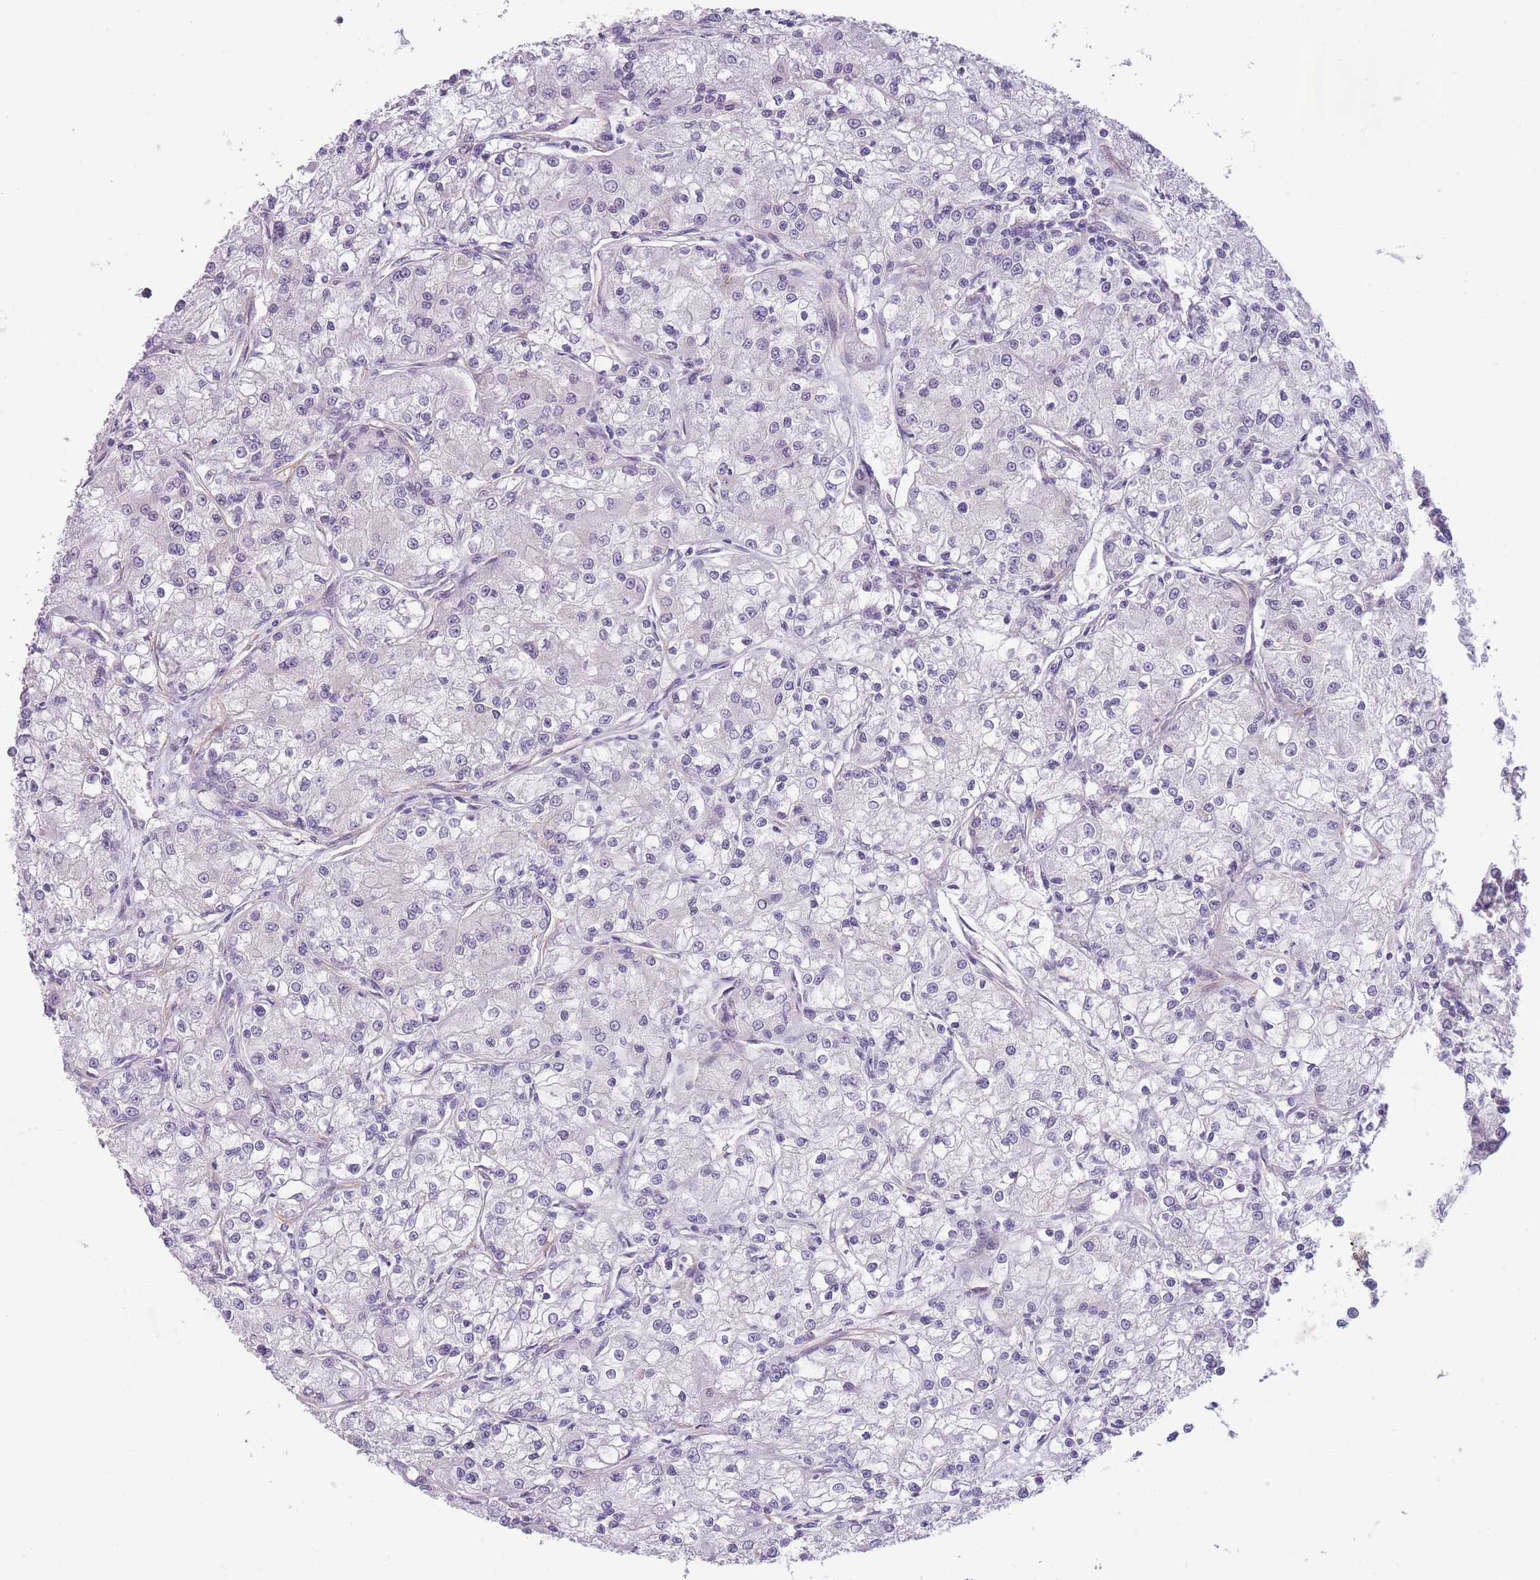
{"staining": {"intensity": "negative", "quantity": "none", "location": "none"}, "tissue": "renal cancer", "cell_type": "Tumor cells", "image_type": "cancer", "snomed": [{"axis": "morphology", "description": "Adenocarcinoma, NOS"}, {"axis": "topography", "description": "Kidney"}], "caption": "Tumor cells show no significant staining in adenocarcinoma (renal). Nuclei are stained in blue.", "gene": "OR6B3", "patient": {"sex": "female", "age": 59}}